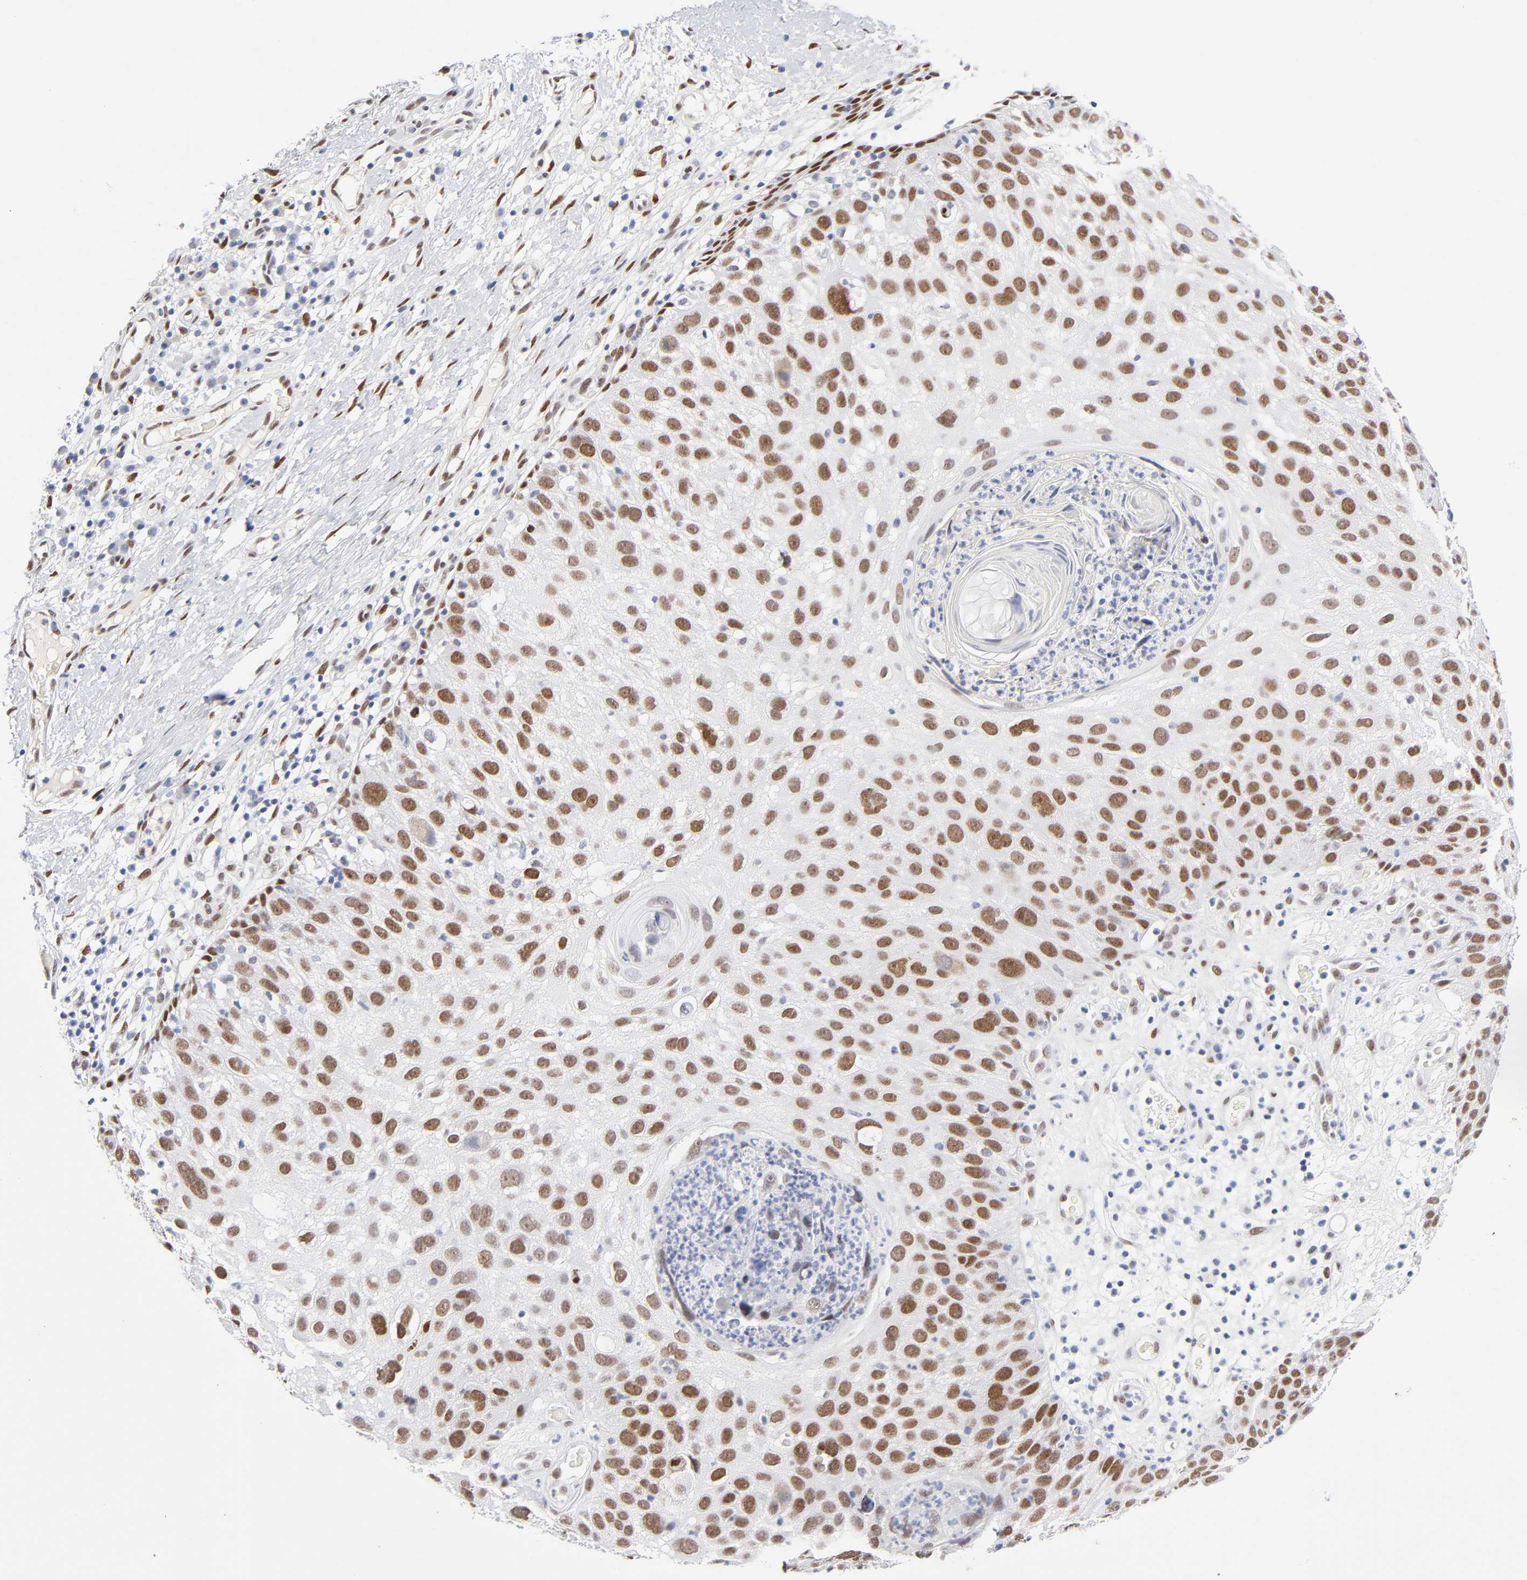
{"staining": {"intensity": "strong", "quantity": ">75%", "location": "nuclear"}, "tissue": "skin cancer", "cell_type": "Tumor cells", "image_type": "cancer", "snomed": [{"axis": "morphology", "description": "Squamous cell carcinoma, NOS"}, {"axis": "topography", "description": "Skin"}], "caption": "Brown immunohistochemical staining in skin squamous cell carcinoma shows strong nuclear staining in approximately >75% of tumor cells. Immunohistochemistry (ihc) stains the protein in brown and the nuclei are stained blue.", "gene": "NFIC", "patient": {"sex": "male", "age": 87}}